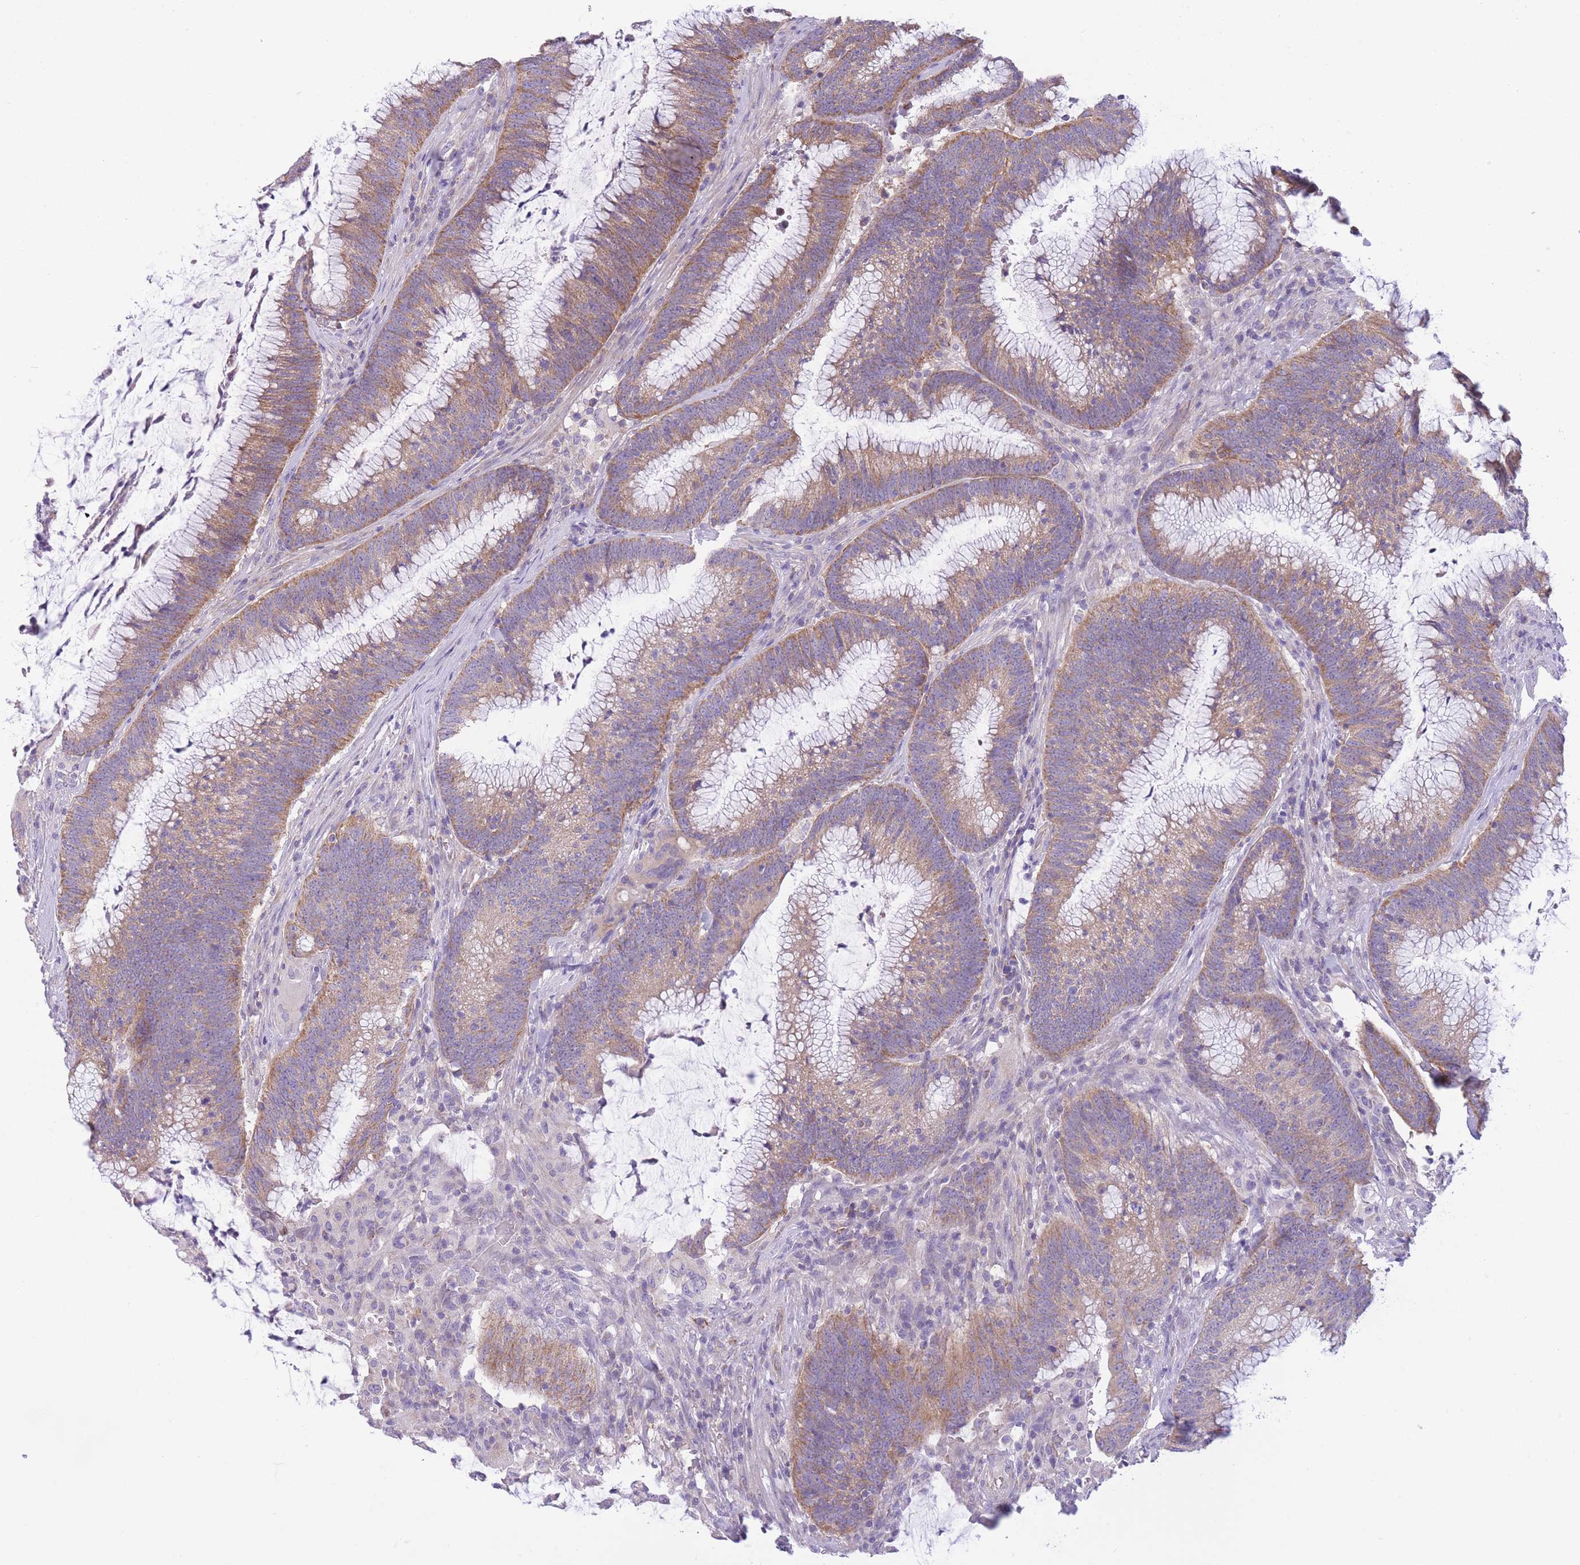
{"staining": {"intensity": "moderate", "quantity": ">75%", "location": "cytoplasmic/membranous"}, "tissue": "colorectal cancer", "cell_type": "Tumor cells", "image_type": "cancer", "snomed": [{"axis": "morphology", "description": "Adenocarcinoma, NOS"}, {"axis": "topography", "description": "Rectum"}], "caption": "Approximately >75% of tumor cells in adenocarcinoma (colorectal) show moderate cytoplasmic/membranous protein expression as visualized by brown immunohistochemical staining.", "gene": "PDHA1", "patient": {"sex": "female", "age": 77}}